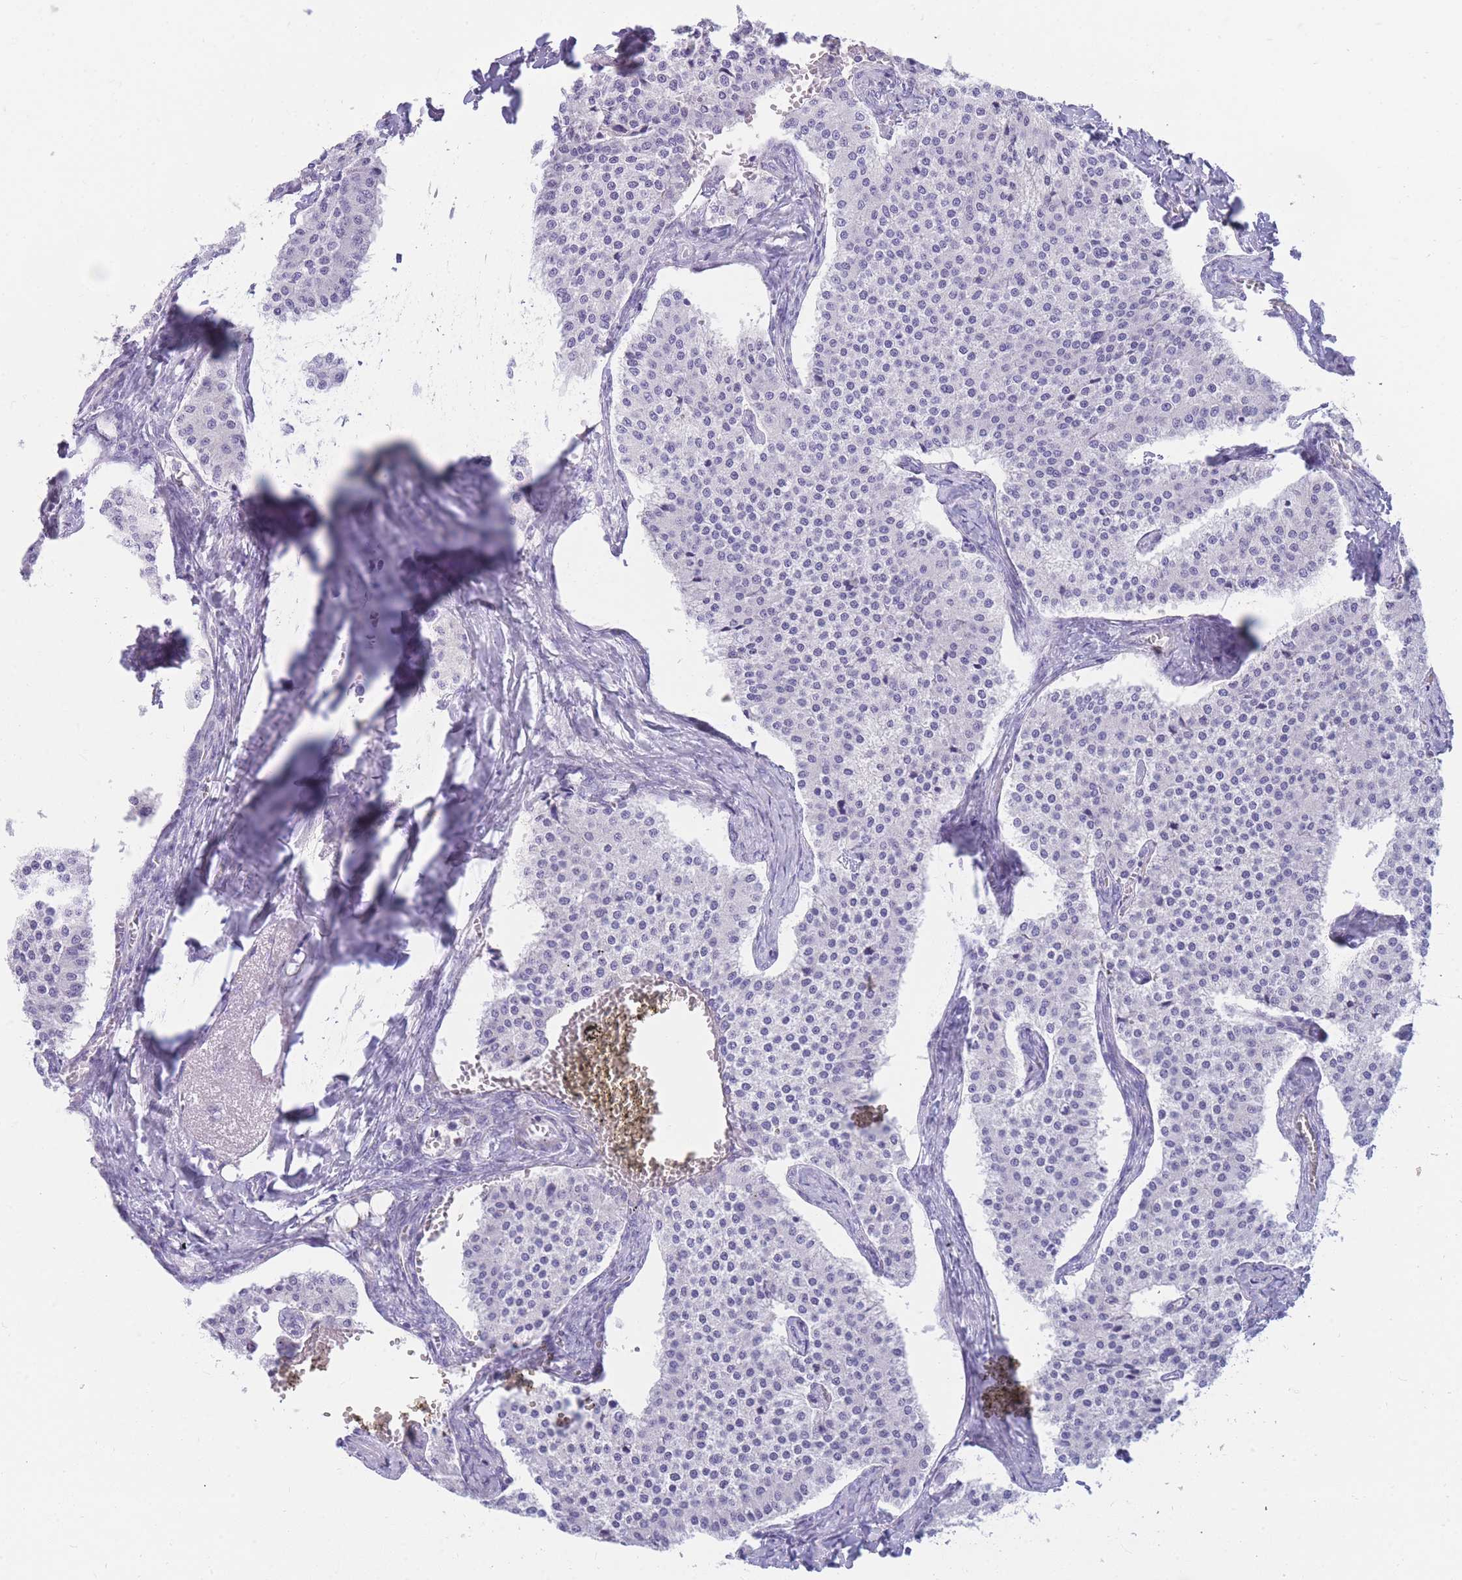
{"staining": {"intensity": "negative", "quantity": "none", "location": "none"}, "tissue": "carcinoid", "cell_type": "Tumor cells", "image_type": "cancer", "snomed": [{"axis": "morphology", "description": "Carcinoid, malignant, NOS"}, {"axis": "topography", "description": "Colon"}], "caption": "Tumor cells show no significant protein positivity in malignant carcinoid. (Stains: DAB immunohistochemistry (IHC) with hematoxylin counter stain, Microscopy: brightfield microscopy at high magnification).", "gene": "NKX1-2", "patient": {"sex": "female", "age": 52}}